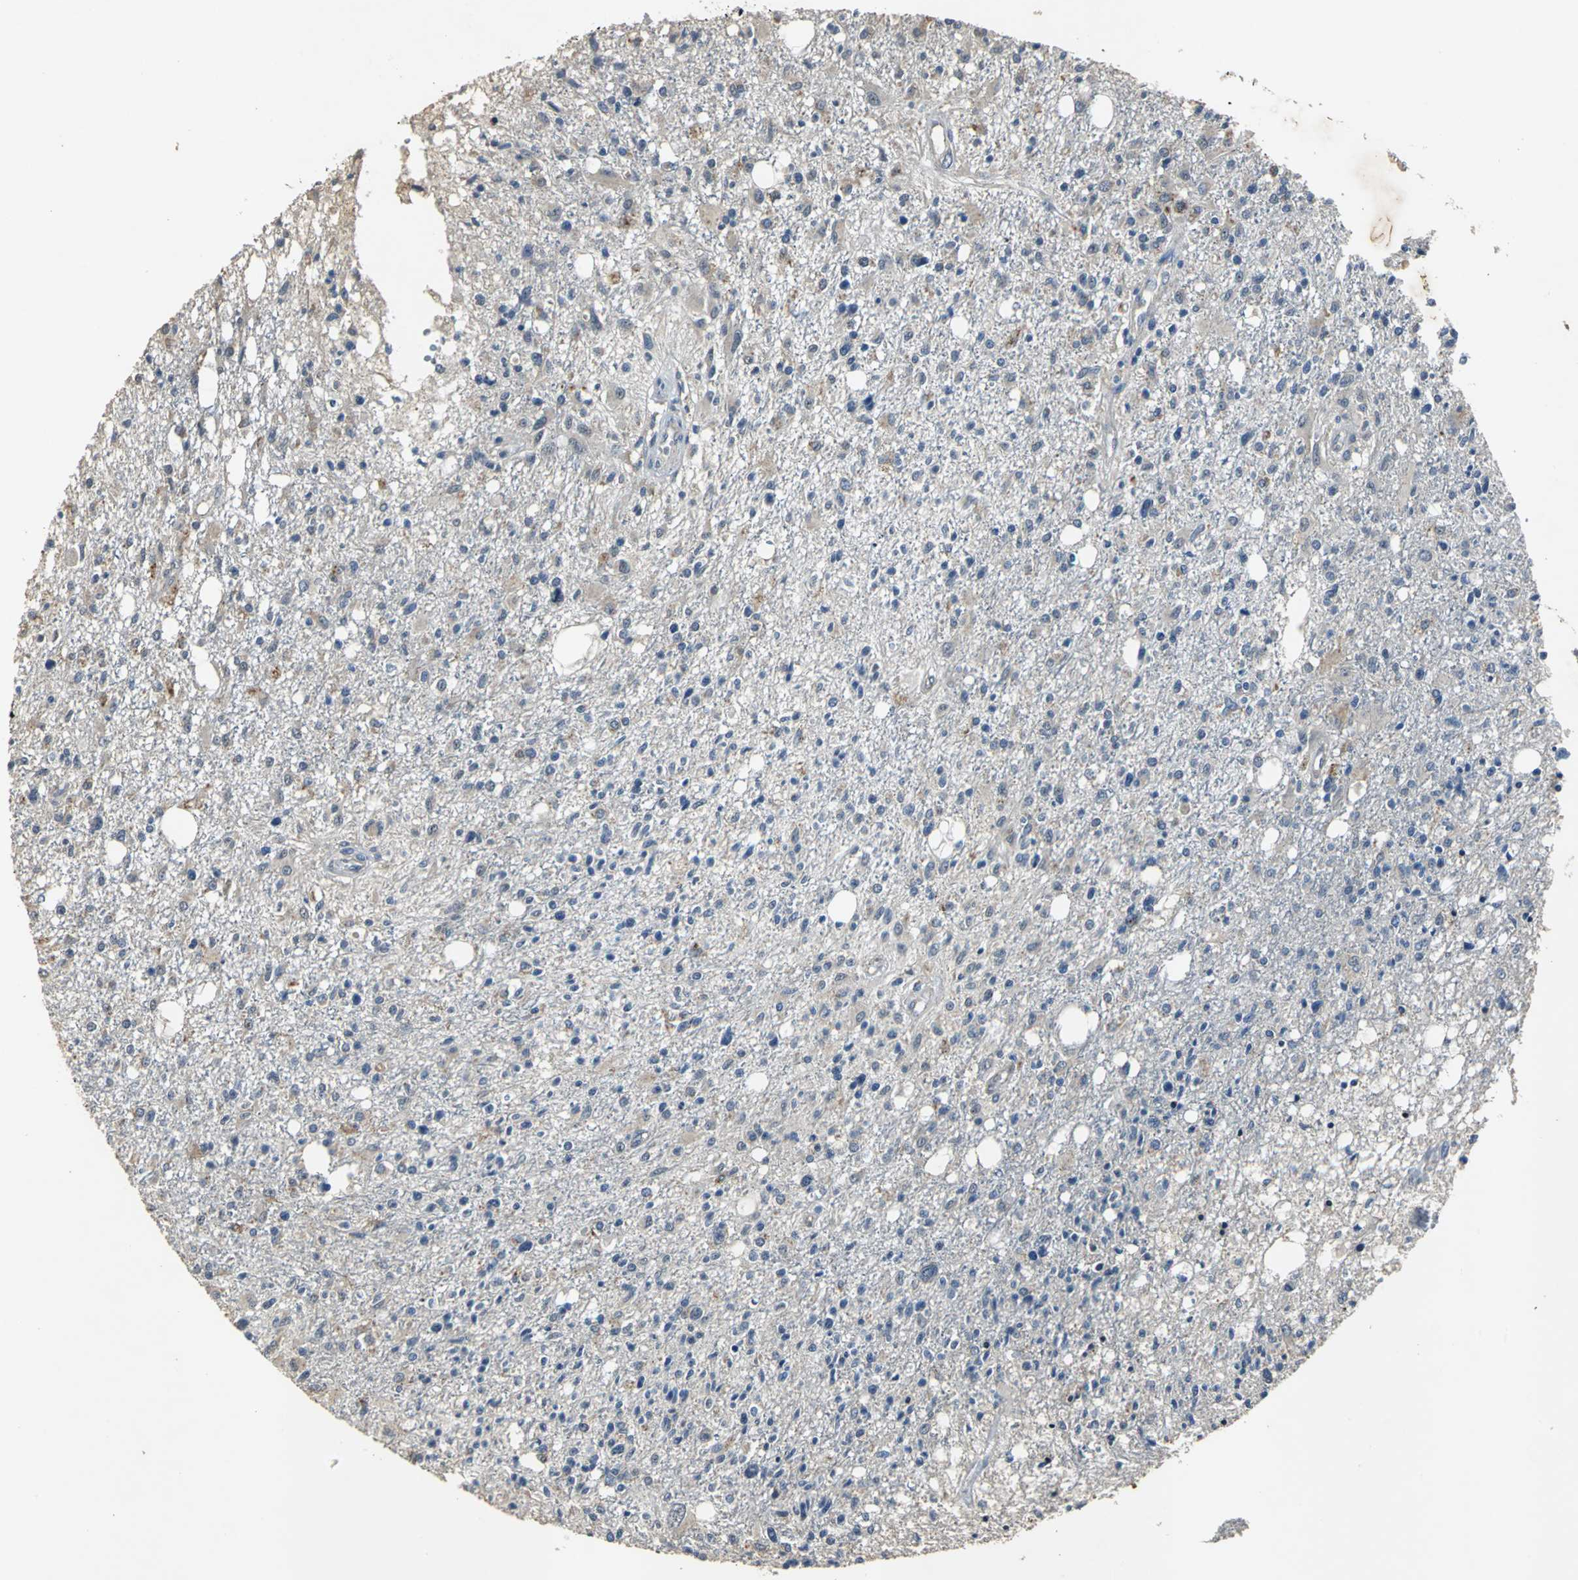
{"staining": {"intensity": "negative", "quantity": "none", "location": "none"}, "tissue": "glioma", "cell_type": "Tumor cells", "image_type": "cancer", "snomed": [{"axis": "morphology", "description": "Glioma, malignant, High grade"}, {"axis": "topography", "description": "Cerebral cortex"}], "caption": "Immunohistochemistry photomicrograph of human malignant high-grade glioma stained for a protein (brown), which exhibits no positivity in tumor cells. (DAB (3,3'-diaminobenzidine) immunohistochemistry visualized using brightfield microscopy, high magnification).", "gene": "OCLN", "patient": {"sex": "male", "age": 76}}